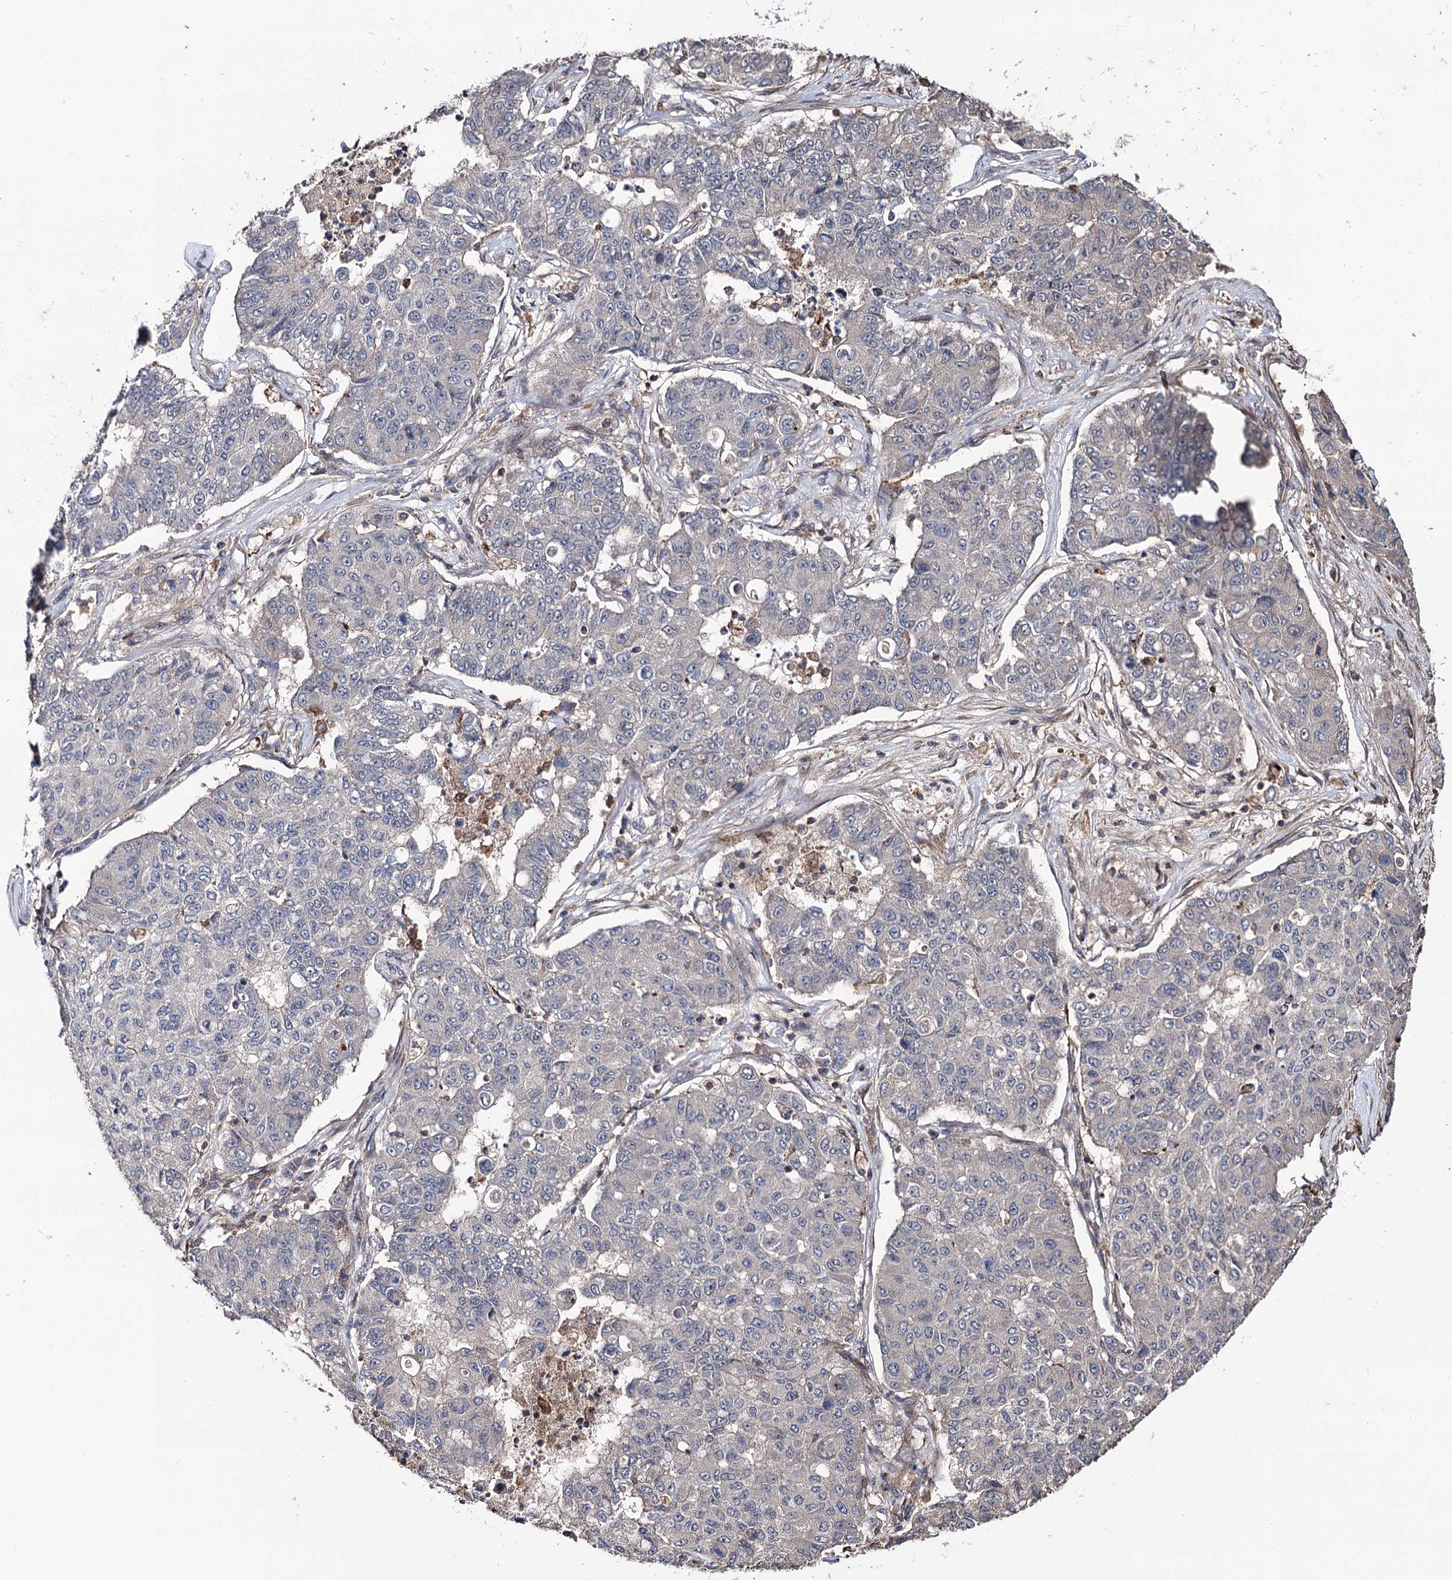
{"staining": {"intensity": "negative", "quantity": "none", "location": "none"}, "tissue": "lung cancer", "cell_type": "Tumor cells", "image_type": "cancer", "snomed": [{"axis": "morphology", "description": "Squamous cell carcinoma, NOS"}, {"axis": "topography", "description": "Lung"}], "caption": "The image exhibits no staining of tumor cells in squamous cell carcinoma (lung). (Immunohistochemistry, brightfield microscopy, high magnification).", "gene": "GRIP1", "patient": {"sex": "male", "age": 74}}